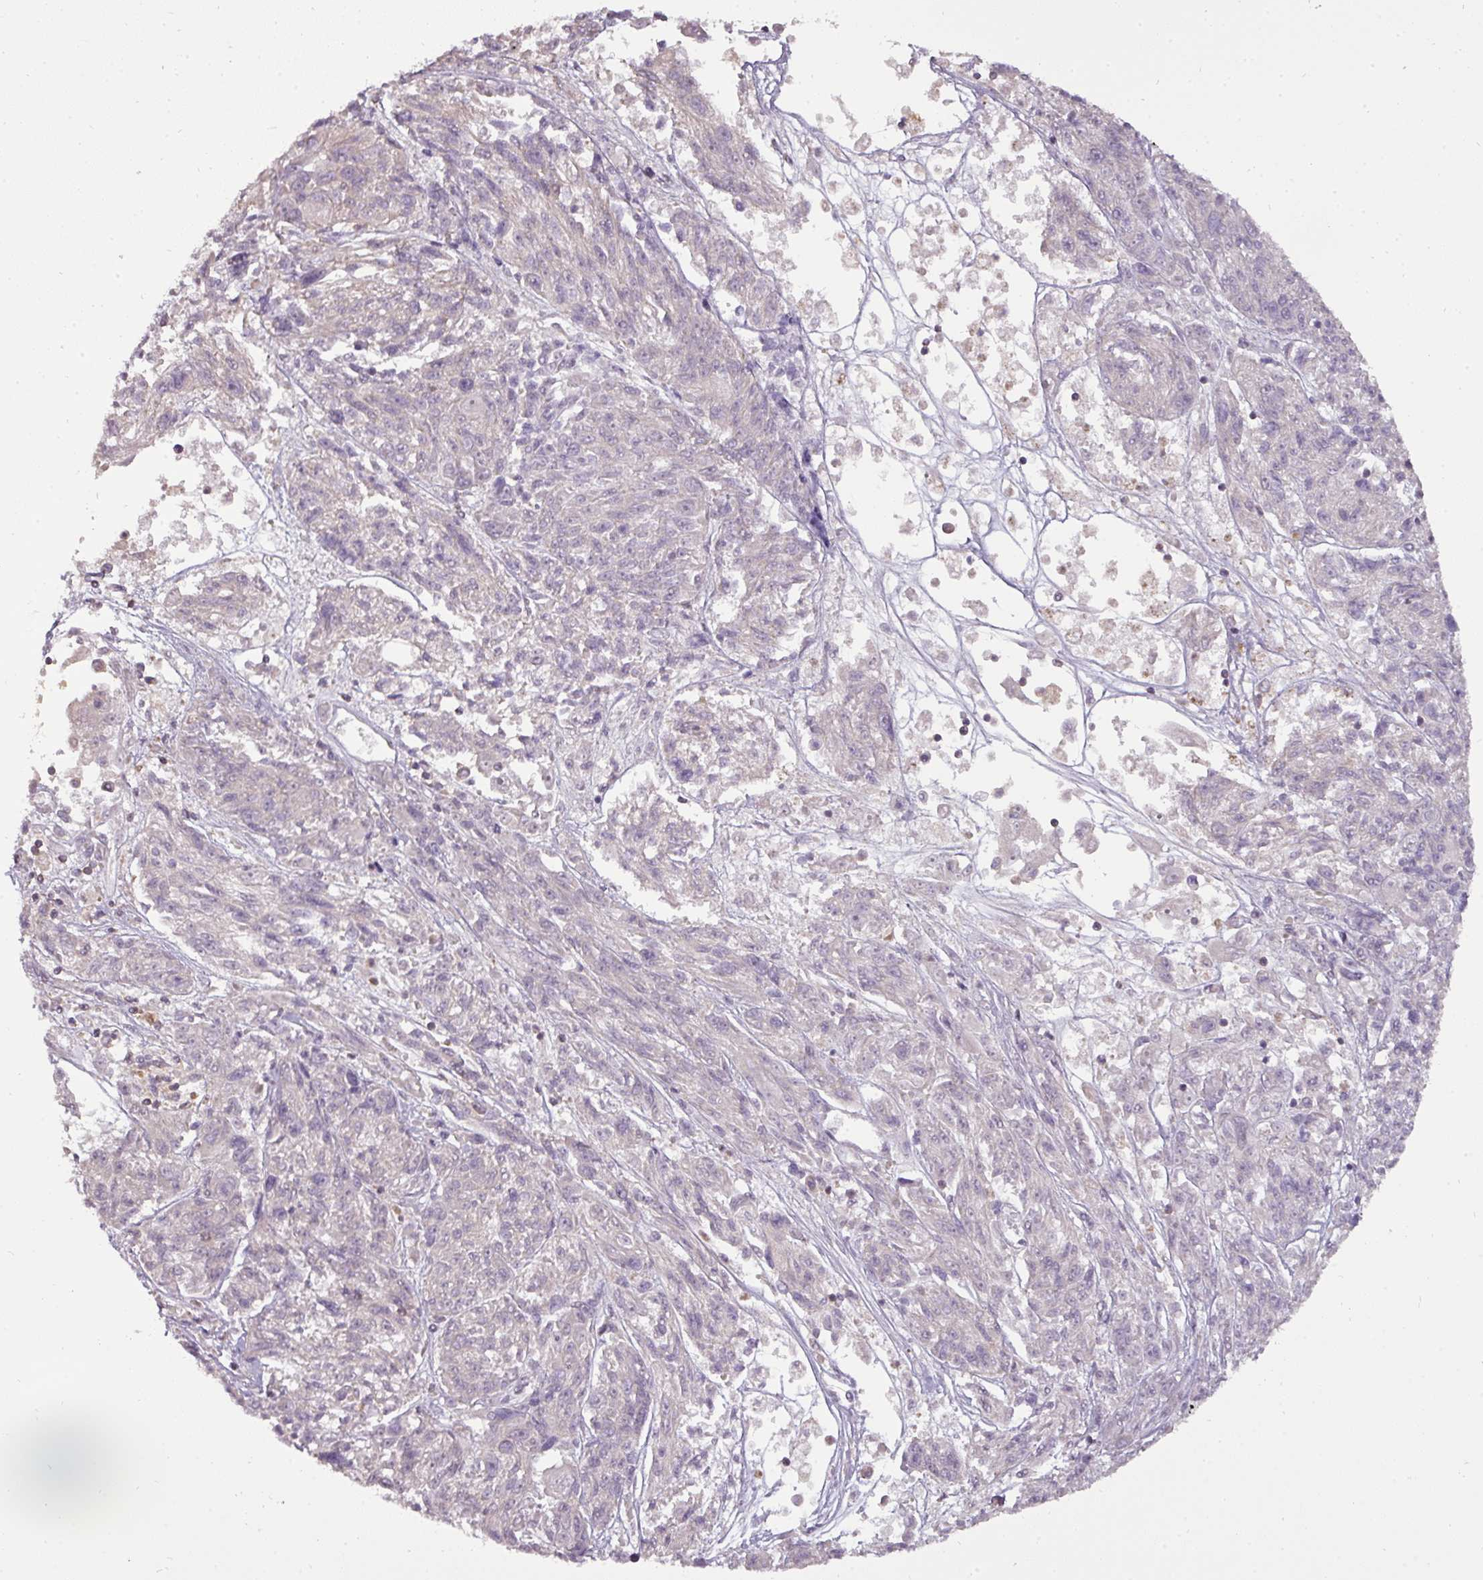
{"staining": {"intensity": "negative", "quantity": "none", "location": "none"}, "tissue": "melanoma", "cell_type": "Tumor cells", "image_type": "cancer", "snomed": [{"axis": "morphology", "description": "Malignant melanoma, NOS"}, {"axis": "topography", "description": "Skin"}], "caption": "A histopathology image of malignant melanoma stained for a protein displays no brown staining in tumor cells. Brightfield microscopy of immunohistochemistry (IHC) stained with DAB (3,3'-diaminobenzidine) (brown) and hematoxylin (blue), captured at high magnification.", "gene": "STK4", "patient": {"sex": "male", "age": 53}}